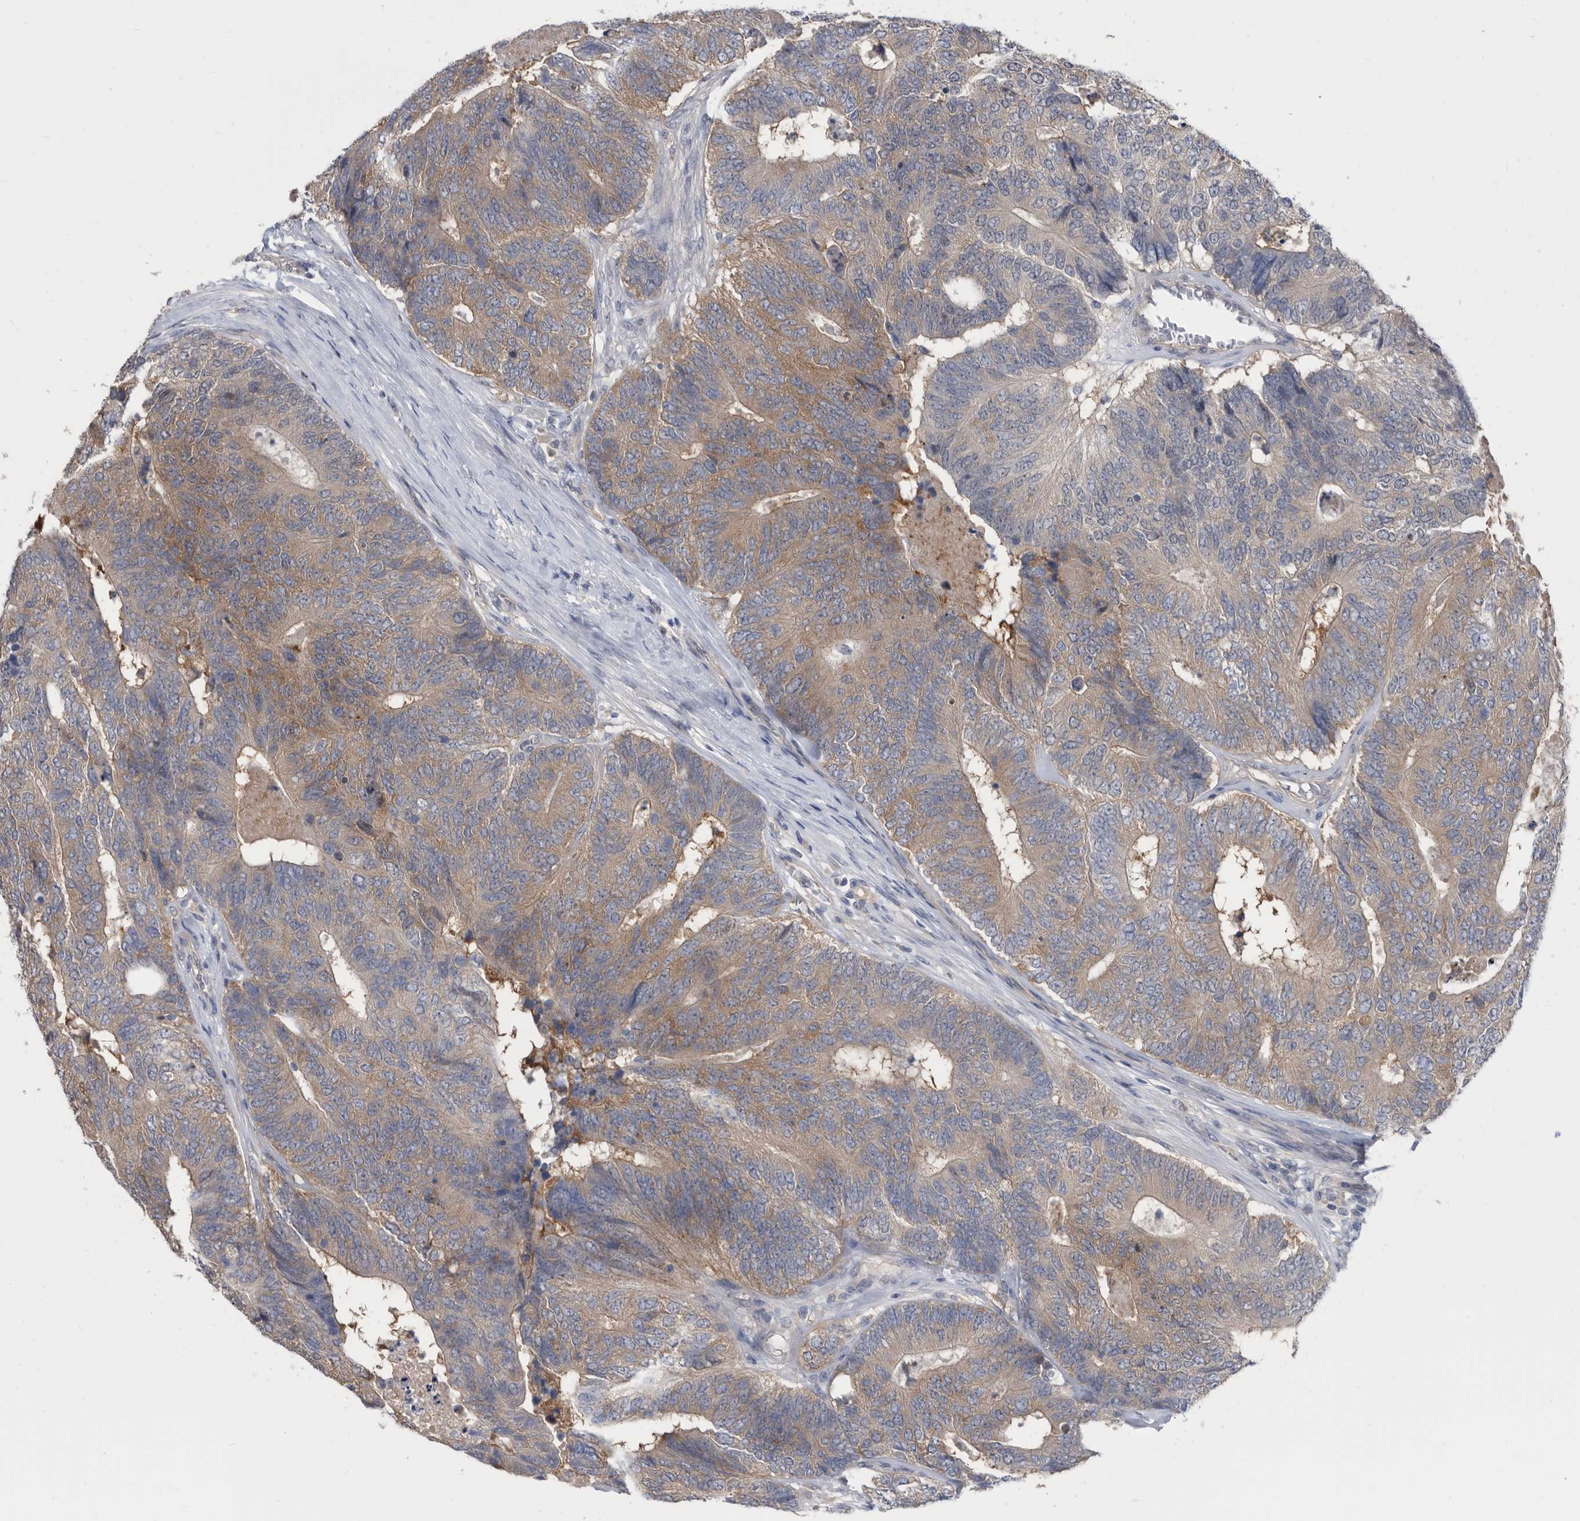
{"staining": {"intensity": "weak", "quantity": ">75%", "location": "cytoplasmic/membranous"}, "tissue": "colorectal cancer", "cell_type": "Tumor cells", "image_type": "cancer", "snomed": [{"axis": "morphology", "description": "Adenocarcinoma, NOS"}, {"axis": "topography", "description": "Colon"}], "caption": "Tumor cells reveal weak cytoplasmic/membranous staining in approximately >75% of cells in colorectal cancer.", "gene": "CCT4", "patient": {"sex": "female", "age": 67}}